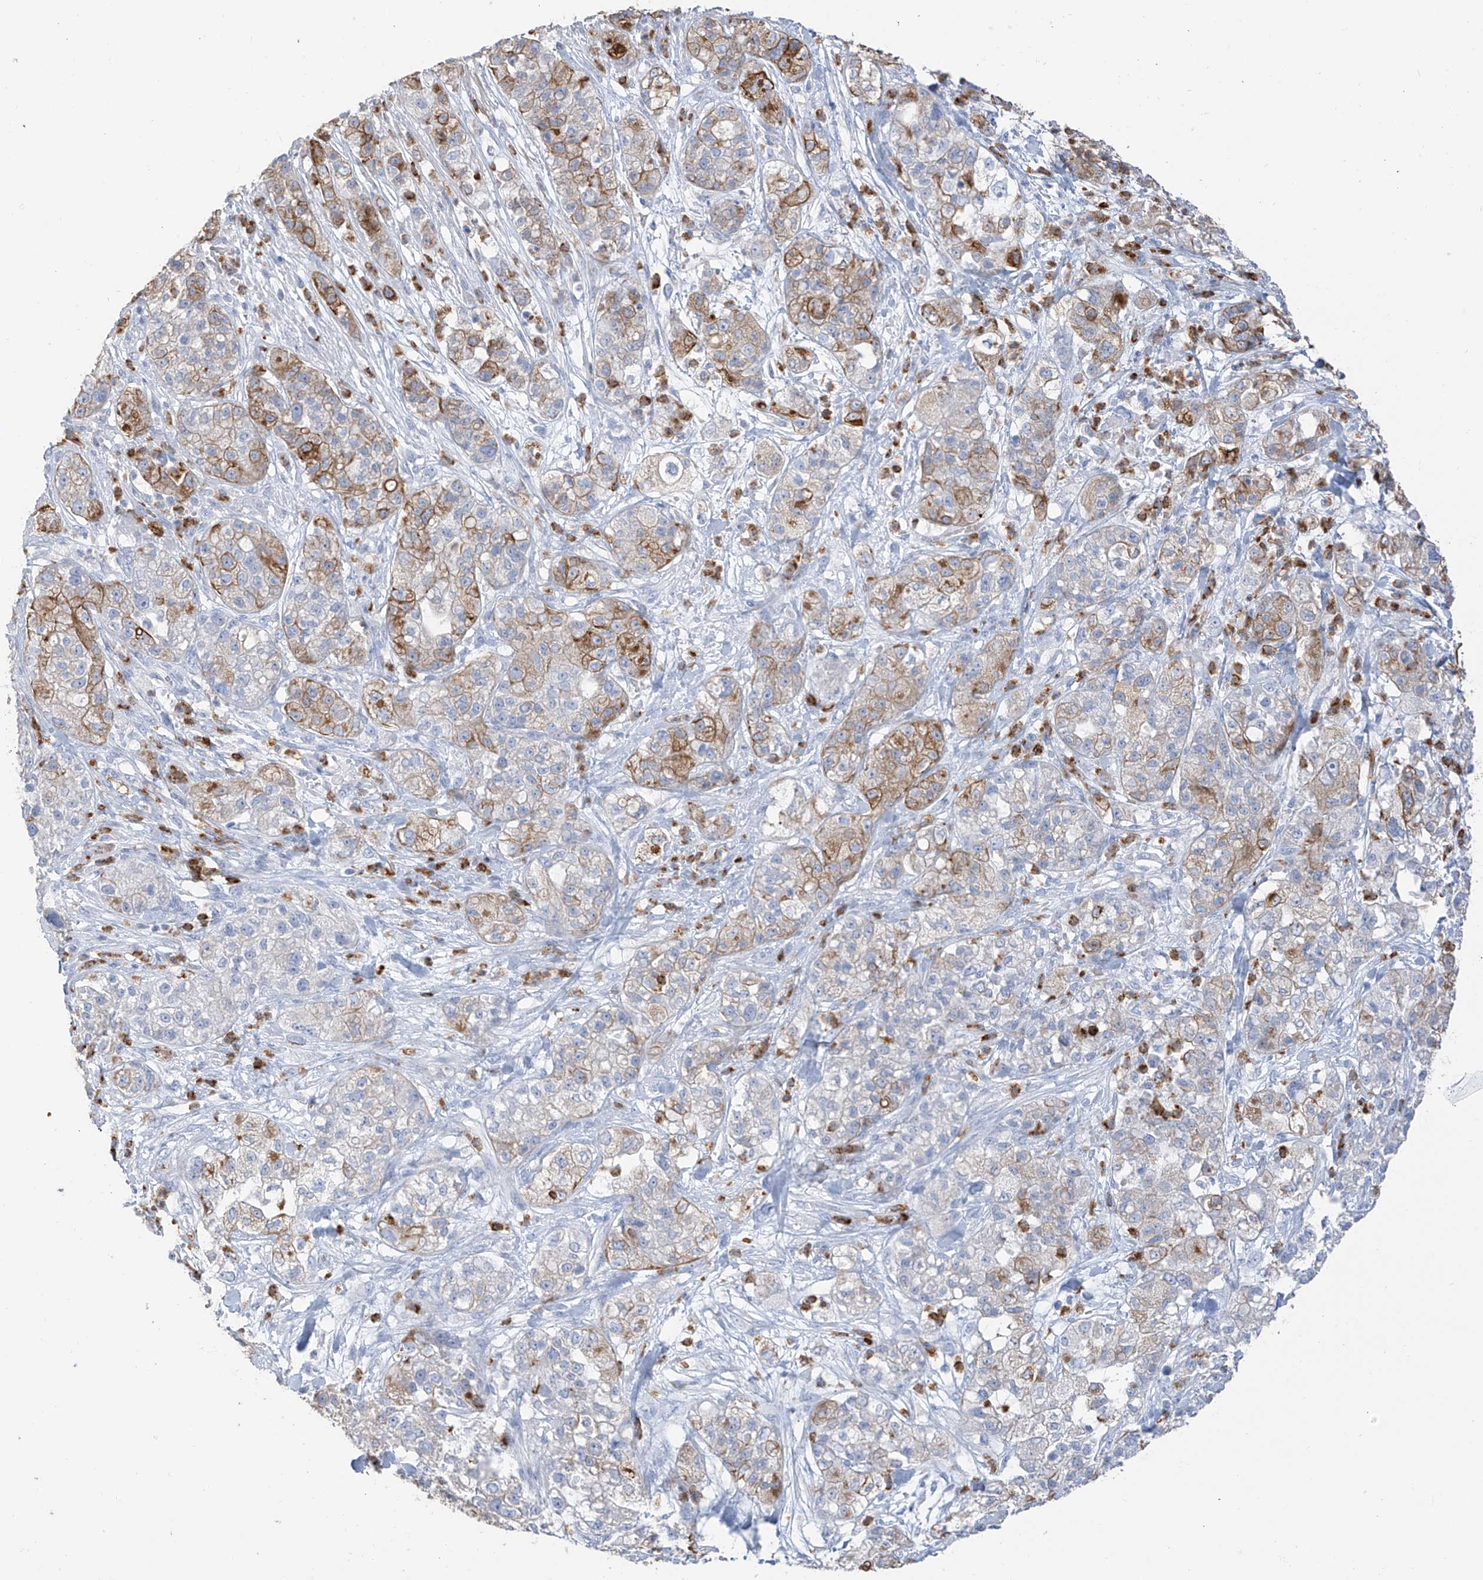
{"staining": {"intensity": "weak", "quantity": "25%-75%", "location": "cytoplasmic/membranous"}, "tissue": "pancreatic cancer", "cell_type": "Tumor cells", "image_type": "cancer", "snomed": [{"axis": "morphology", "description": "Adenocarcinoma, NOS"}, {"axis": "topography", "description": "Pancreas"}], "caption": "Immunohistochemistry staining of adenocarcinoma (pancreatic), which exhibits low levels of weak cytoplasmic/membranous staining in approximately 25%-75% of tumor cells indicating weak cytoplasmic/membranous protein positivity. The staining was performed using DAB (3,3'-diaminobenzidine) (brown) for protein detection and nuclei were counterstained in hematoxylin (blue).", "gene": "PAFAH1B3", "patient": {"sex": "female", "age": 78}}